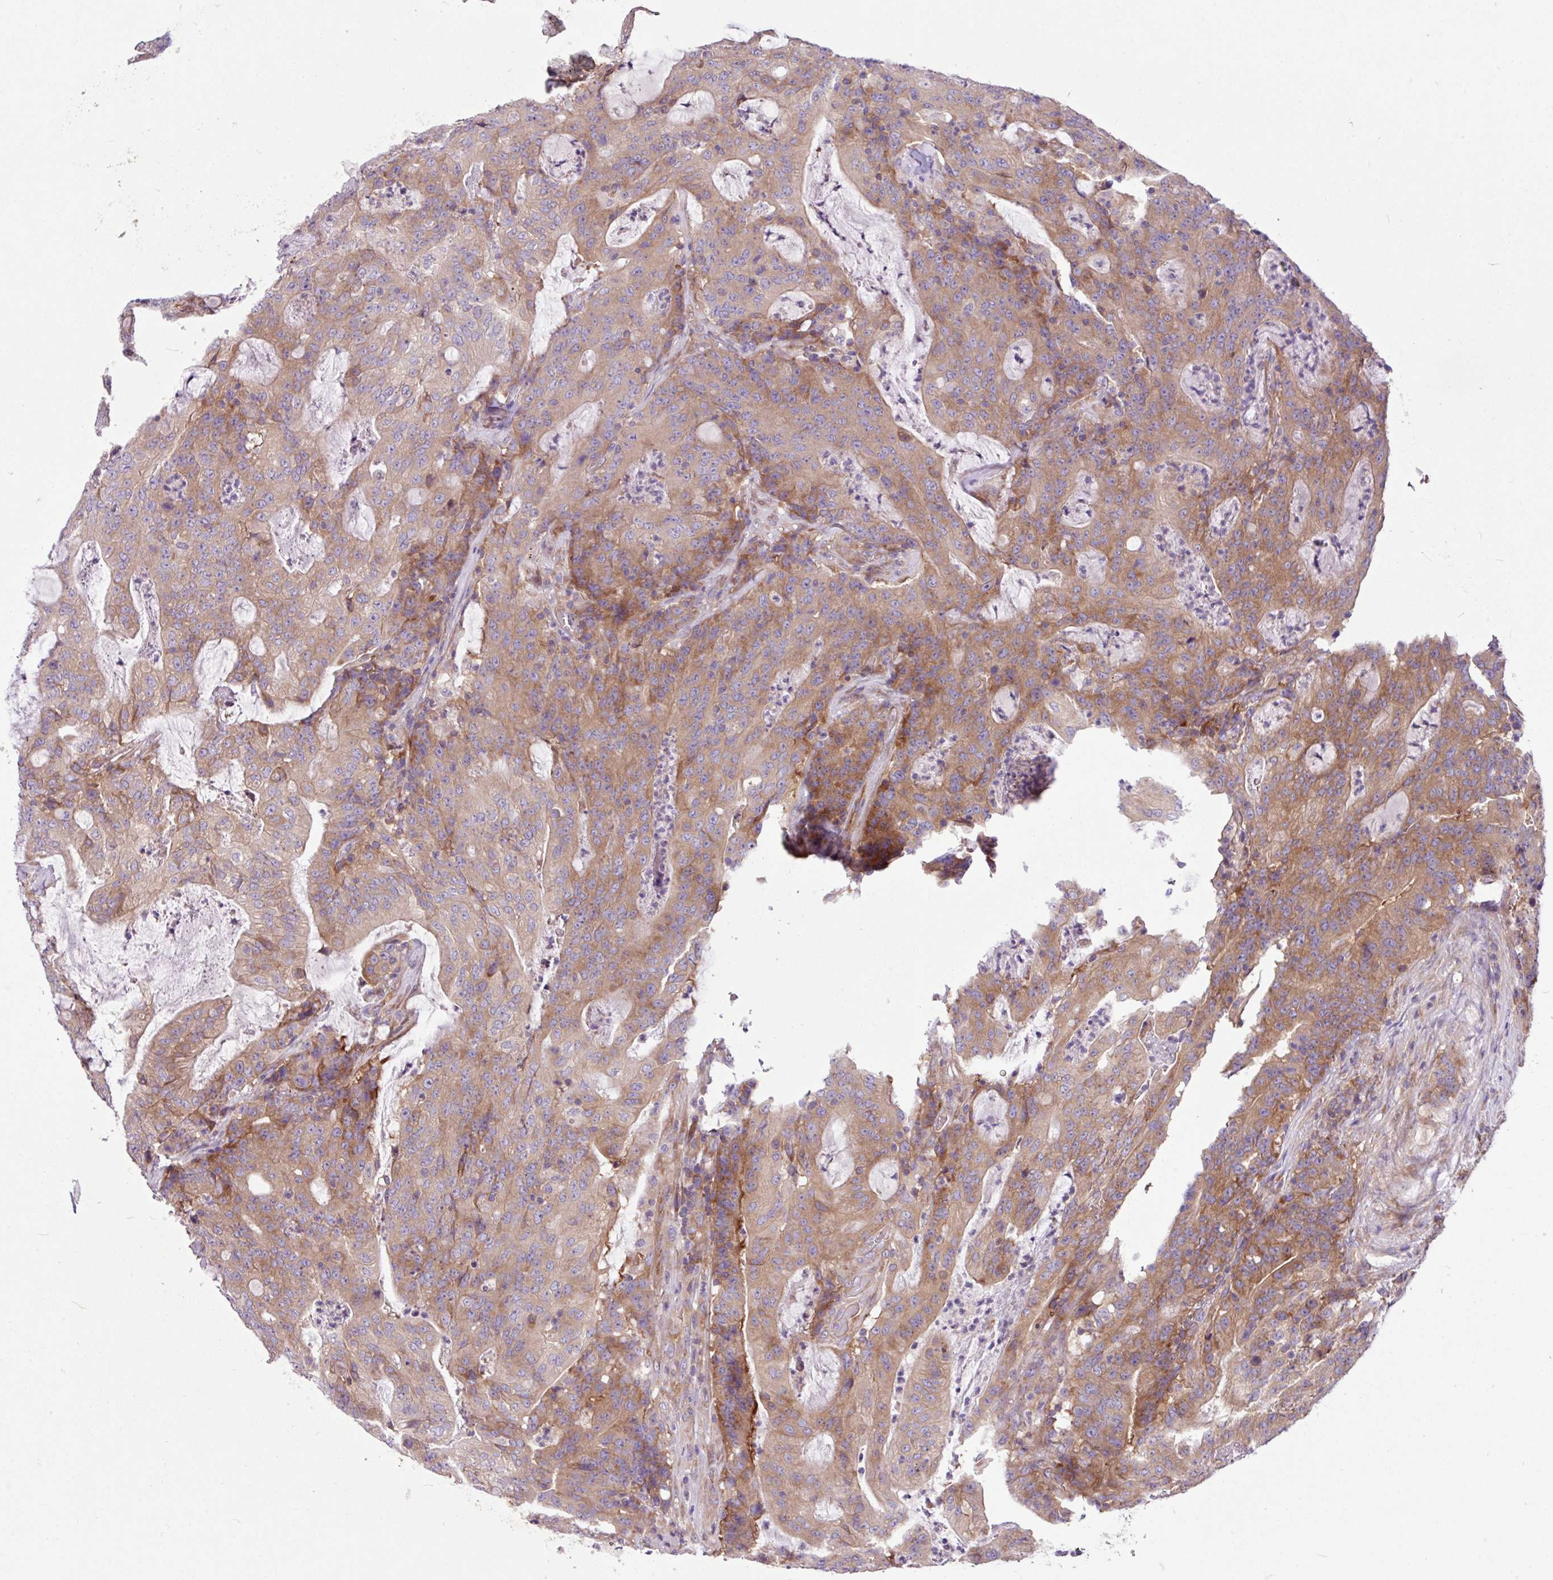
{"staining": {"intensity": "moderate", "quantity": ">75%", "location": "cytoplasmic/membranous"}, "tissue": "colorectal cancer", "cell_type": "Tumor cells", "image_type": "cancer", "snomed": [{"axis": "morphology", "description": "Adenocarcinoma, NOS"}, {"axis": "topography", "description": "Colon"}], "caption": "Colorectal cancer (adenocarcinoma) stained for a protein shows moderate cytoplasmic/membranous positivity in tumor cells.", "gene": "MROH2A", "patient": {"sex": "male", "age": 83}}